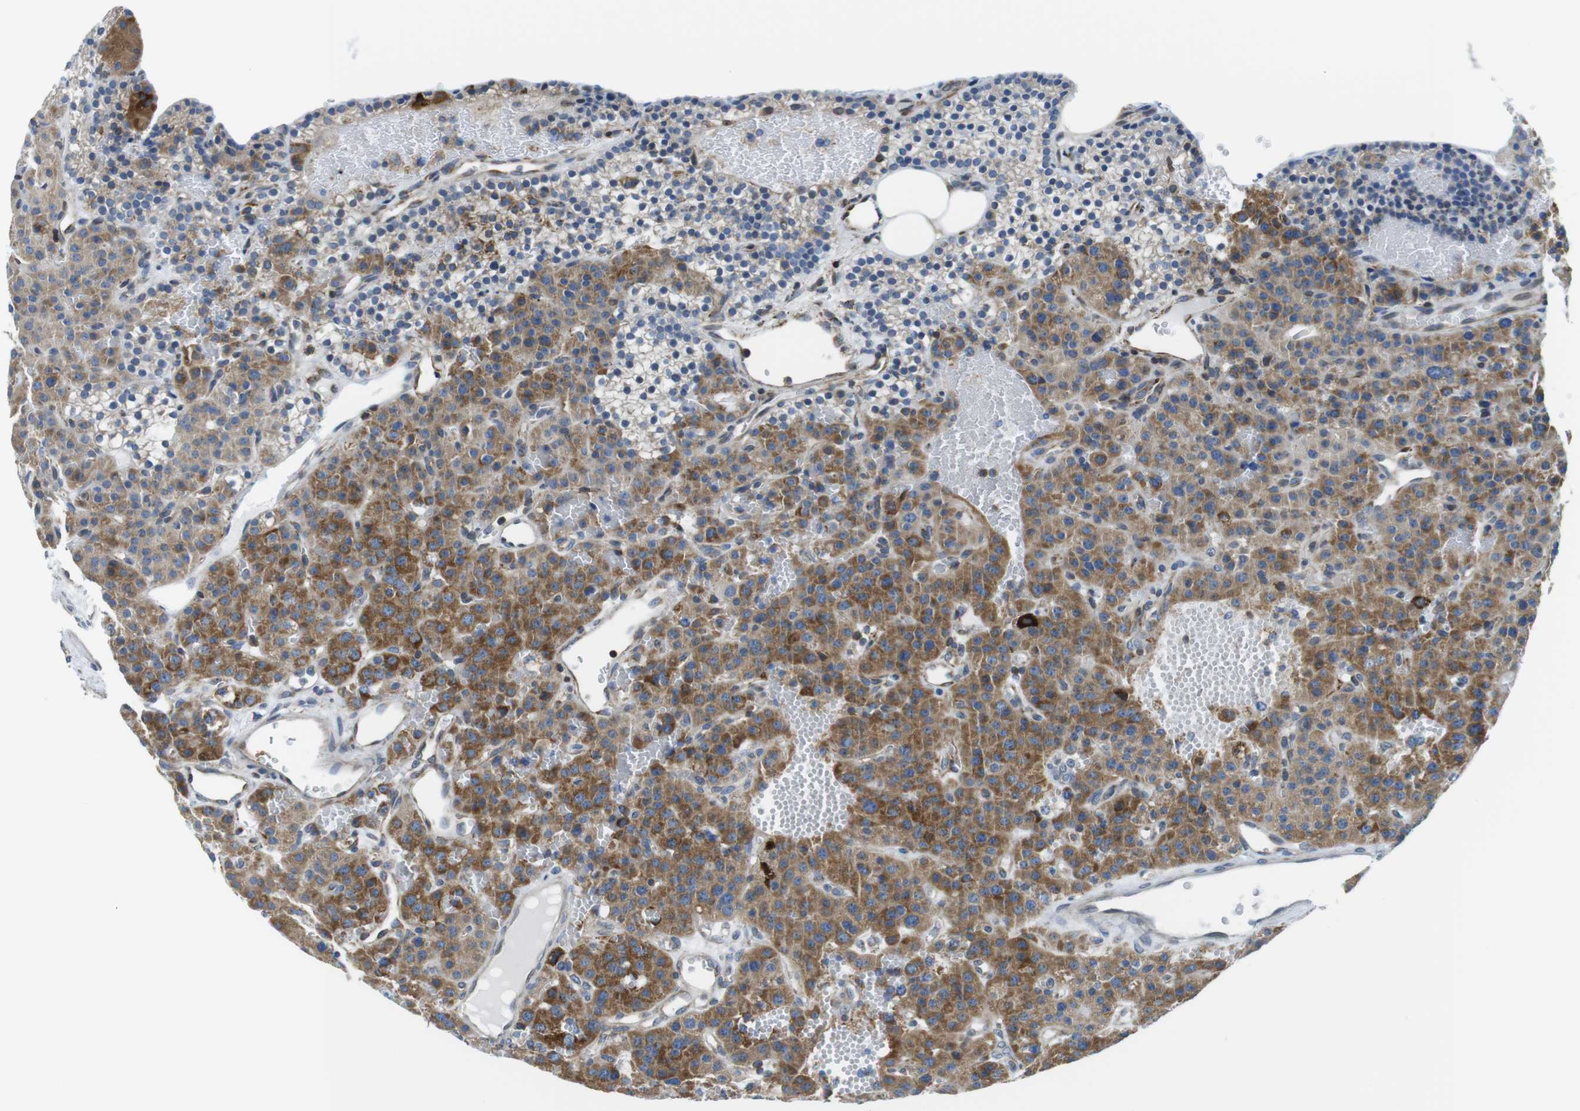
{"staining": {"intensity": "moderate", "quantity": ">75%", "location": "cytoplasmic/membranous"}, "tissue": "parathyroid gland", "cell_type": "Glandular cells", "image_type": "normal", "snomed": [{"axis": "morphology", "description": "Normal tissue, NOS"}, {"axis": "morphology", "description": "Adenoma, NOS"}, {"axis": "topography", "description": "Parathyroid gland"}], "caption": "This histopathology image shows normal parathyroid gland stained with immunohistochemistry (IHC) to label a protein in brown. The cytoplasmic/membranous of glandular cells show moderate positivity for the protein. Nuclei are counter-stained blue.", "gene": "KCNE3", "patient": {"sex": "female", "age": 81}}